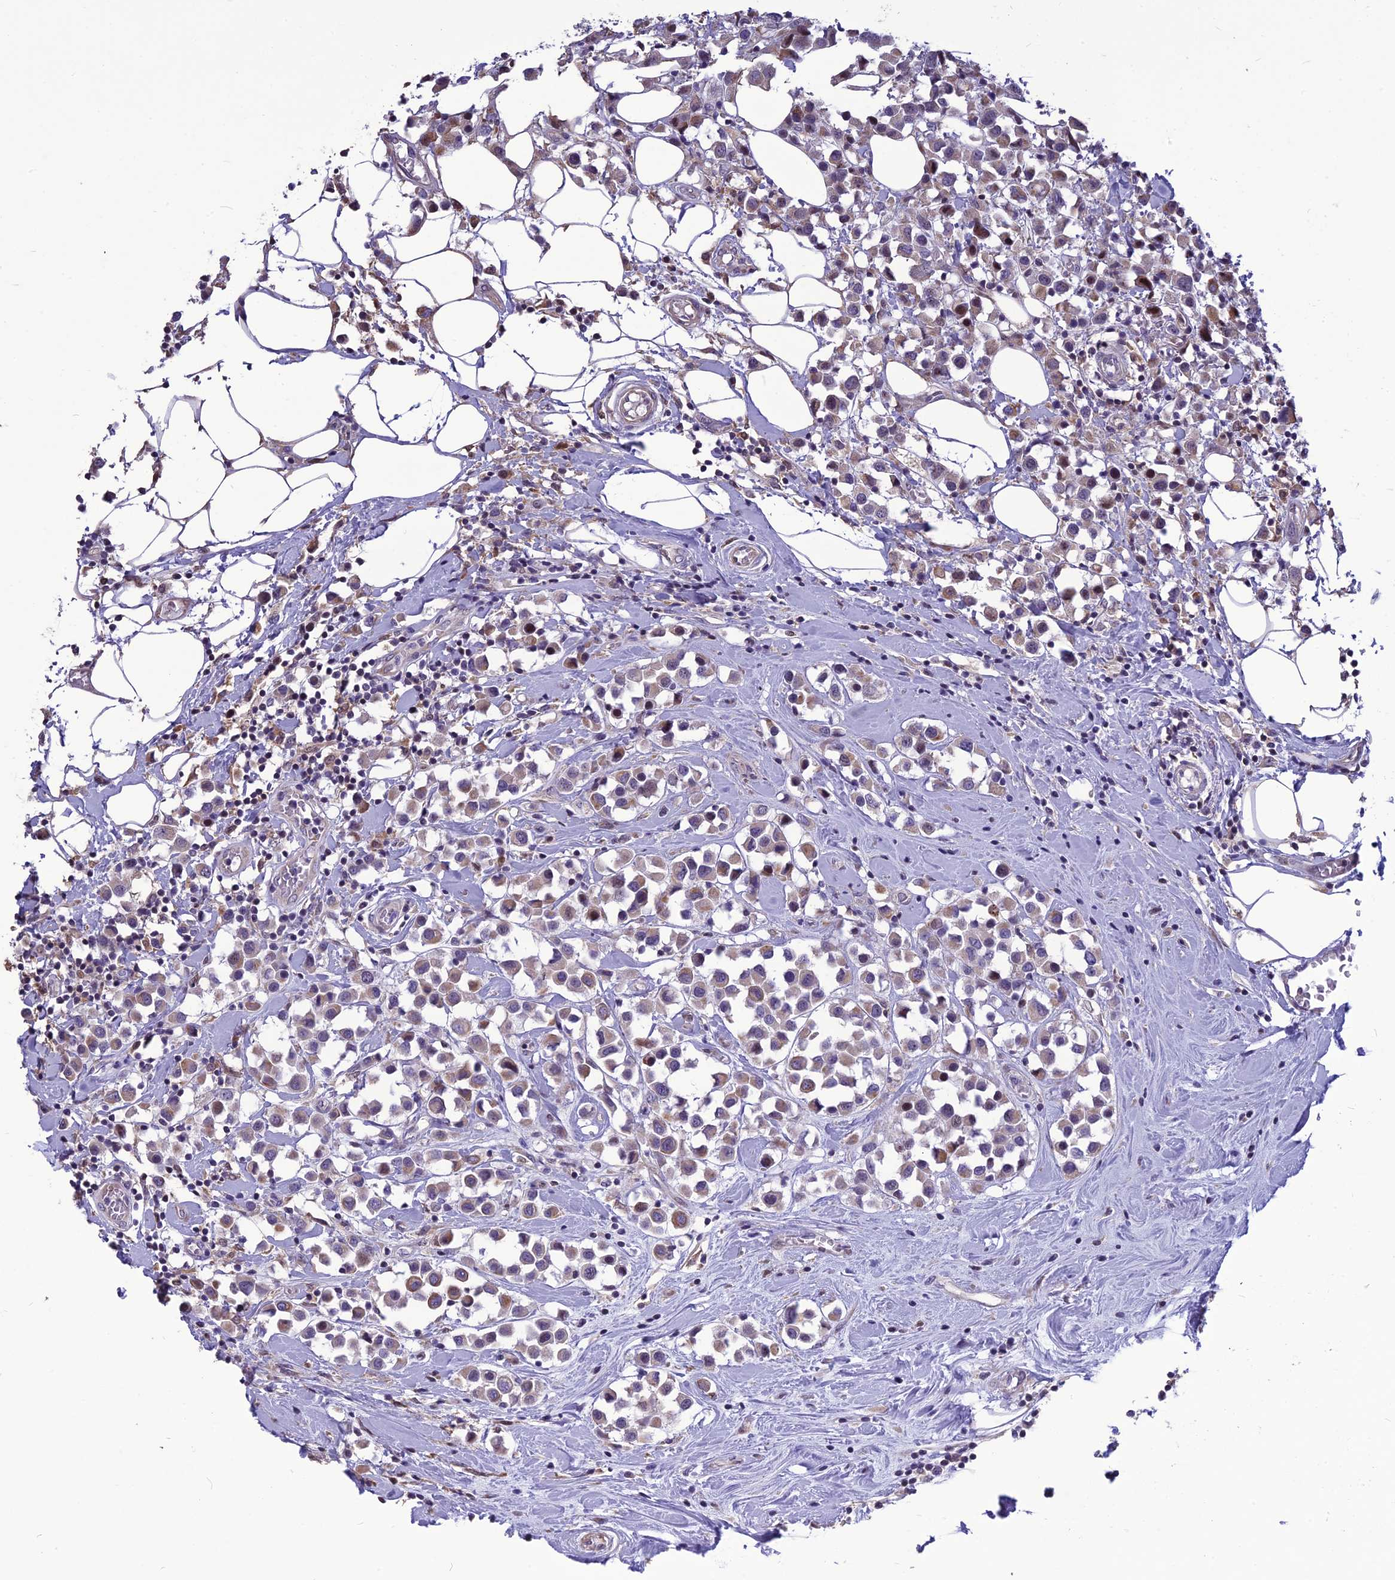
{"staining": {"intensity": "moderate", "quantity": "25%-75%", "location": "cytoplasmic/membranous,nuclear"}, "tissue": "breast cancer", "cell_type": "Tumor cells", "image_type": "cancer", "snomed": [{"axis": "morphology", "description": "Duct carcinoma"}, {"axis": "topography", "description": "Breast"}], "caption": "A high-resolution photomicrograph shows IHC staining of breast cancer, which reveals moderate cytoplasmic/membranous and nuclear expression in approximately 25%-75% of tumor cells. (Brightfield microscopy of DAB IHC at high magnification).", "gene": "SPG21", "patient": {"sex": "female", "age": 61}}